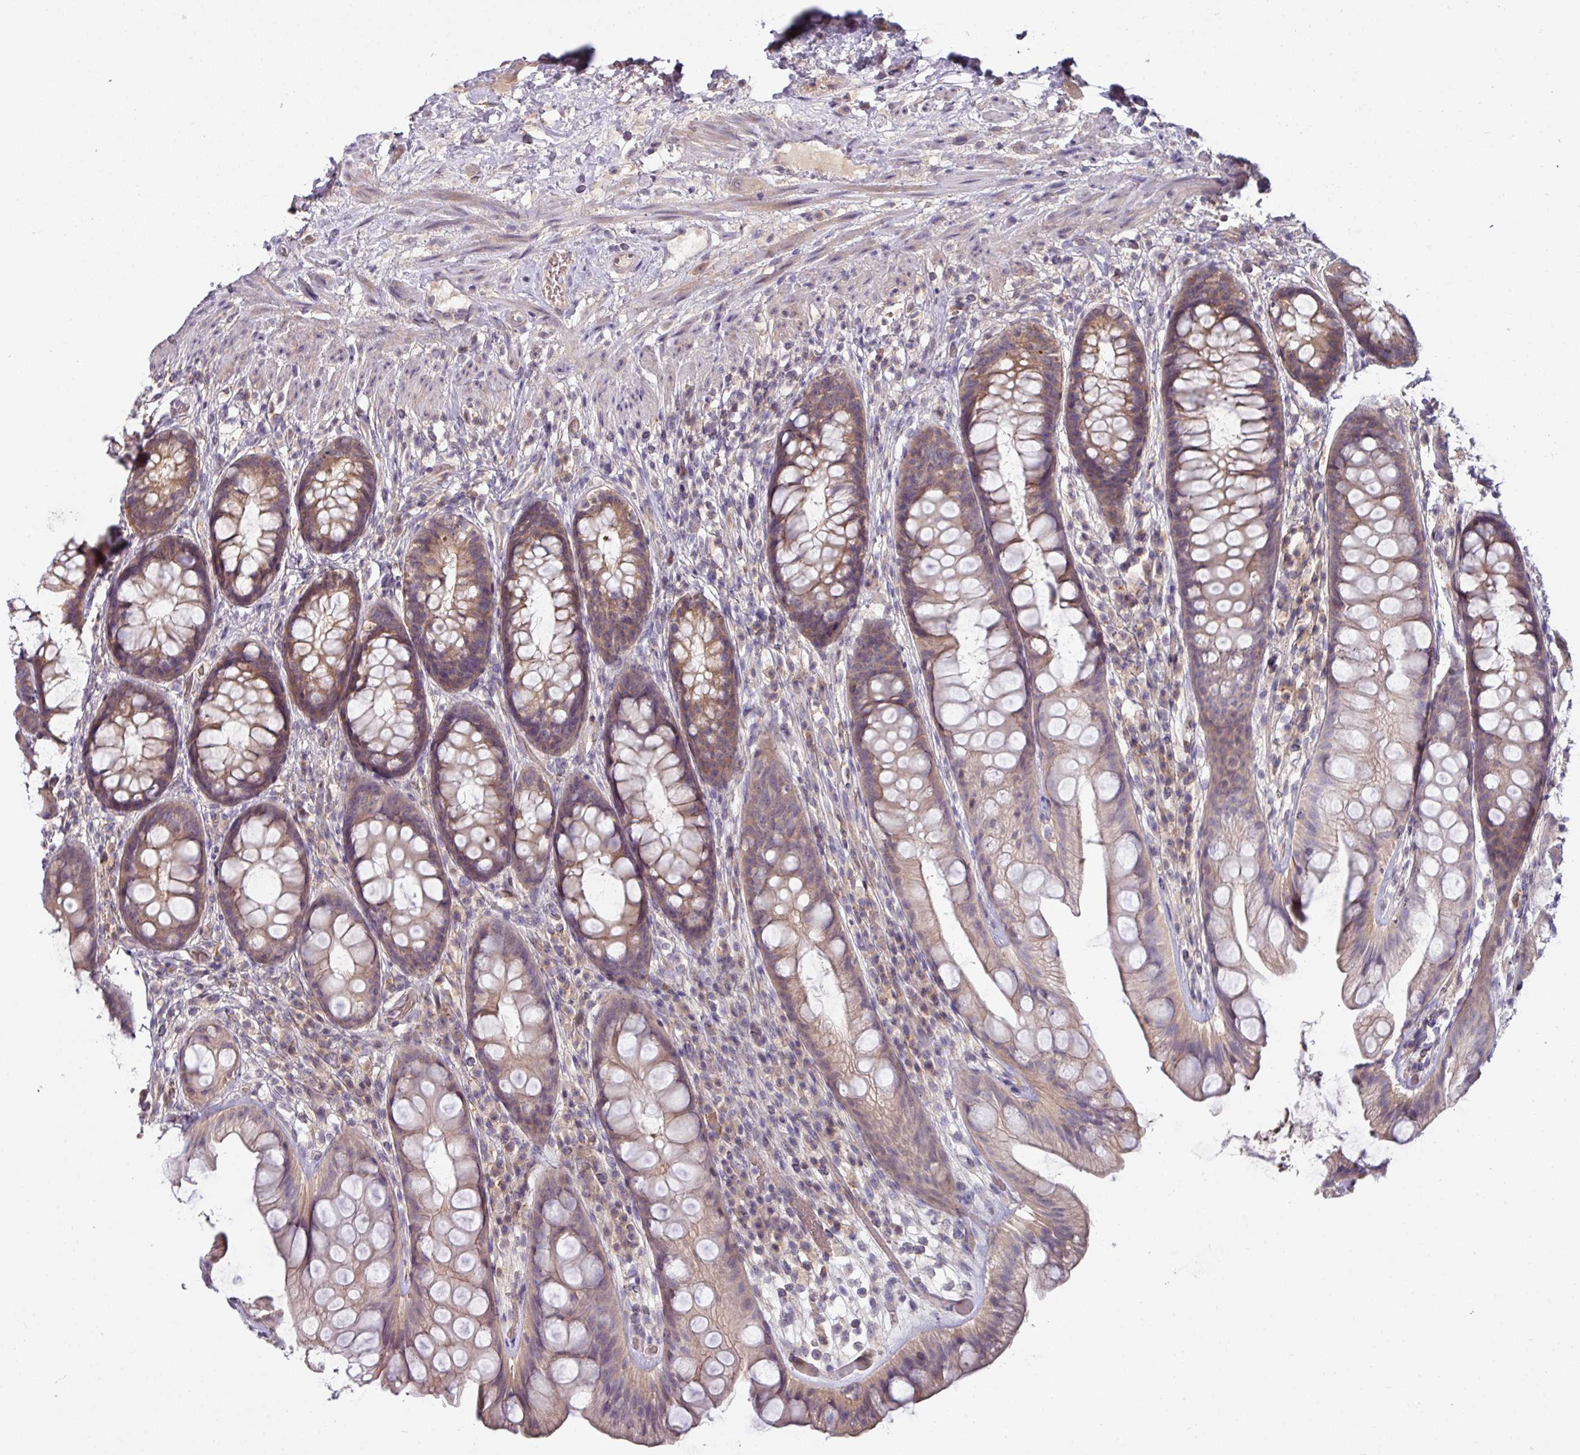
{"staining": {"intensity": "moderate", "quantity": "25%-75%", "location": "cytoplasmic/membranous"}, "tissue": "rectum", "cell_type": "Glandular cells", "image_type": "normal", "snomed": [{"axis": "morphology", "description": "Normal tissue, NOS"}, {"axis": "topography", "description": "Rectum"}], "caption": "IHC of benign rectum shows medium levels of moderate cytoplasmic/membranous positivity in about 25%-75% of glandular cells. The staining was performed using DAB to visualize the protein expression in brown, while the nuclei were stained in blue with hematoxylin (Magnification: 20x).", "gene": "SLAMF6", "patient": {"sex": "male", "age": 74}}